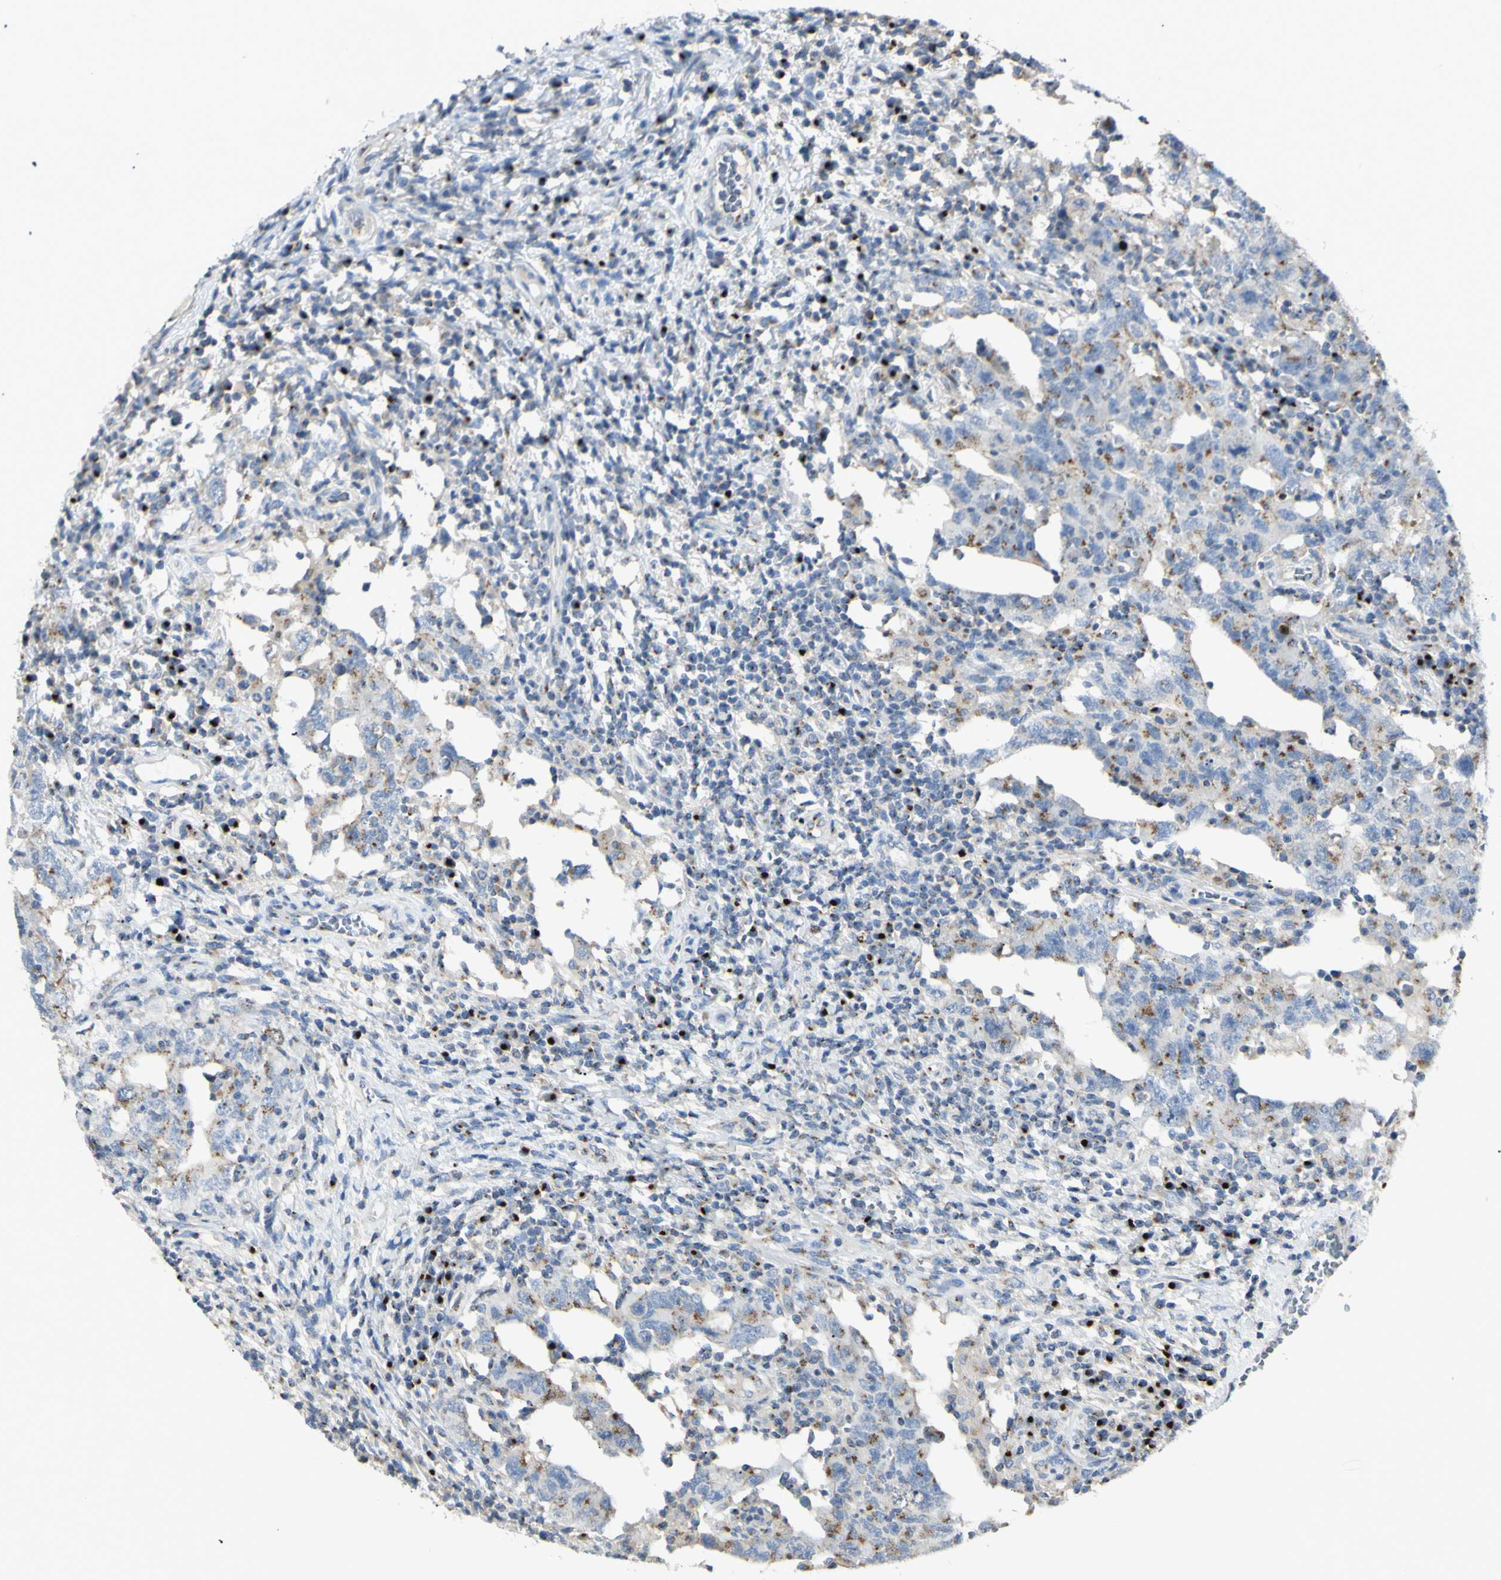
{"staining": {"intensity": "moderate", "quantity": "25%-75%", "location": "cytoplasmic/membranous"}, "tissue": "testis cancer", "cell_type": "Tumor cells", "image_type": "cancer", "snomed": [{"axis": "morphology", "description": "Carcinoma, Embryonal, NOS"}, {"axis": "topography", "description": "Testis"}], "caption": "Immunohistochemical staining of human testis cancer displays moderate cytoplasmic/membranous protein staining in approximately 25%-75% of tumor cells.", "gene": "B4GALT3", "patient": {"sex": "male", "age": 26}}